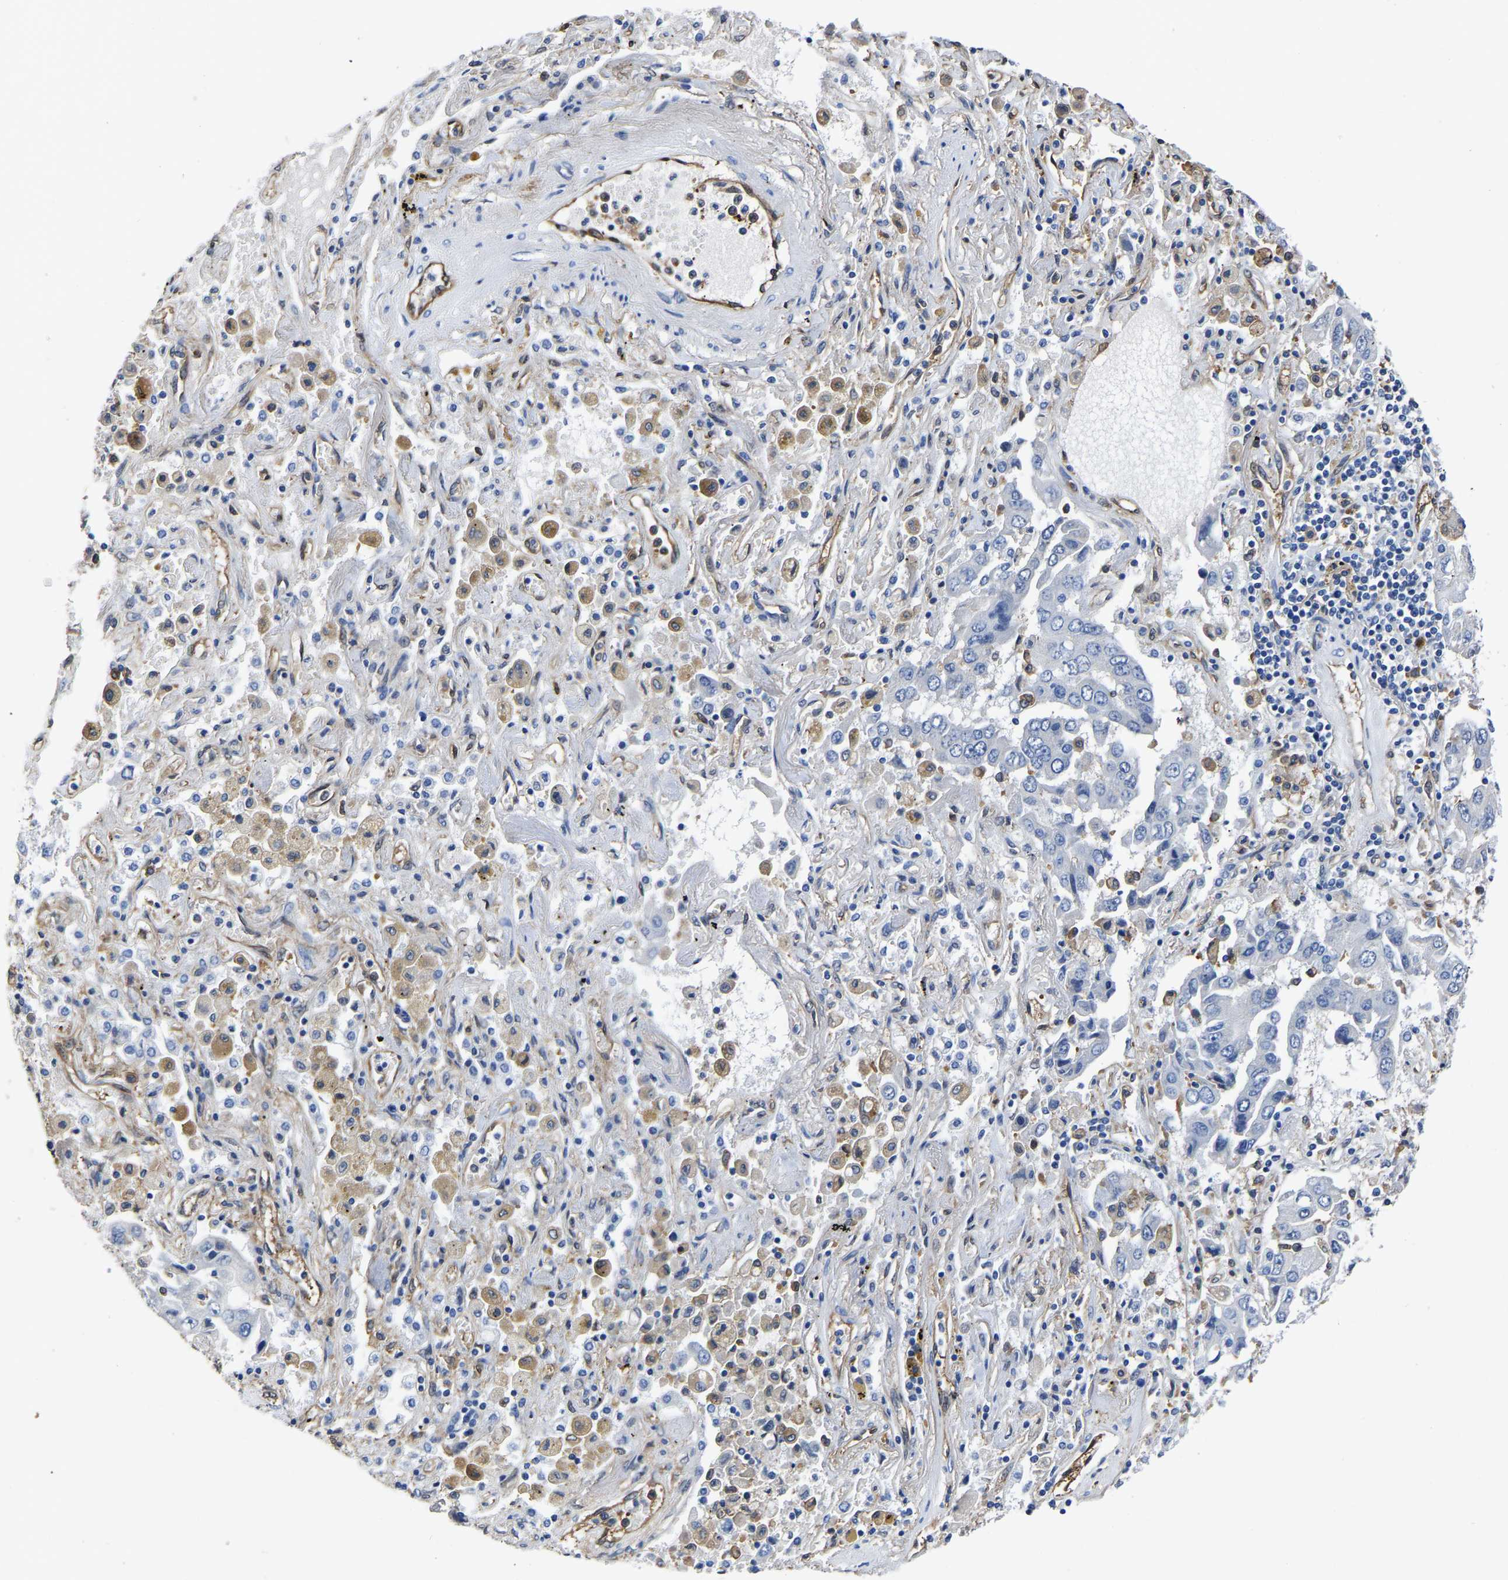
{"staining": {"intensity": "negative", "quantity": "none", "location": "none"}, "tissue": "lung cancer", "cell_type": "Tumor cells", "image_type": "cancer", "snomed": [{"axis": "morphology", "description": "Adenocarcinoma, NOS"}, {"axis": "topography", "description": "Lung"}], "caption": "High magnification brightfield microscopy of adenocarcinoma (lung) stained with DAB (3,3'-diaminobenzidine) (brown) and counterstained with hematoxylin (blue): tumor cells show no significant expression.", "gene": "ATG2B", "patient": {"sex": "female", "age": 65}}